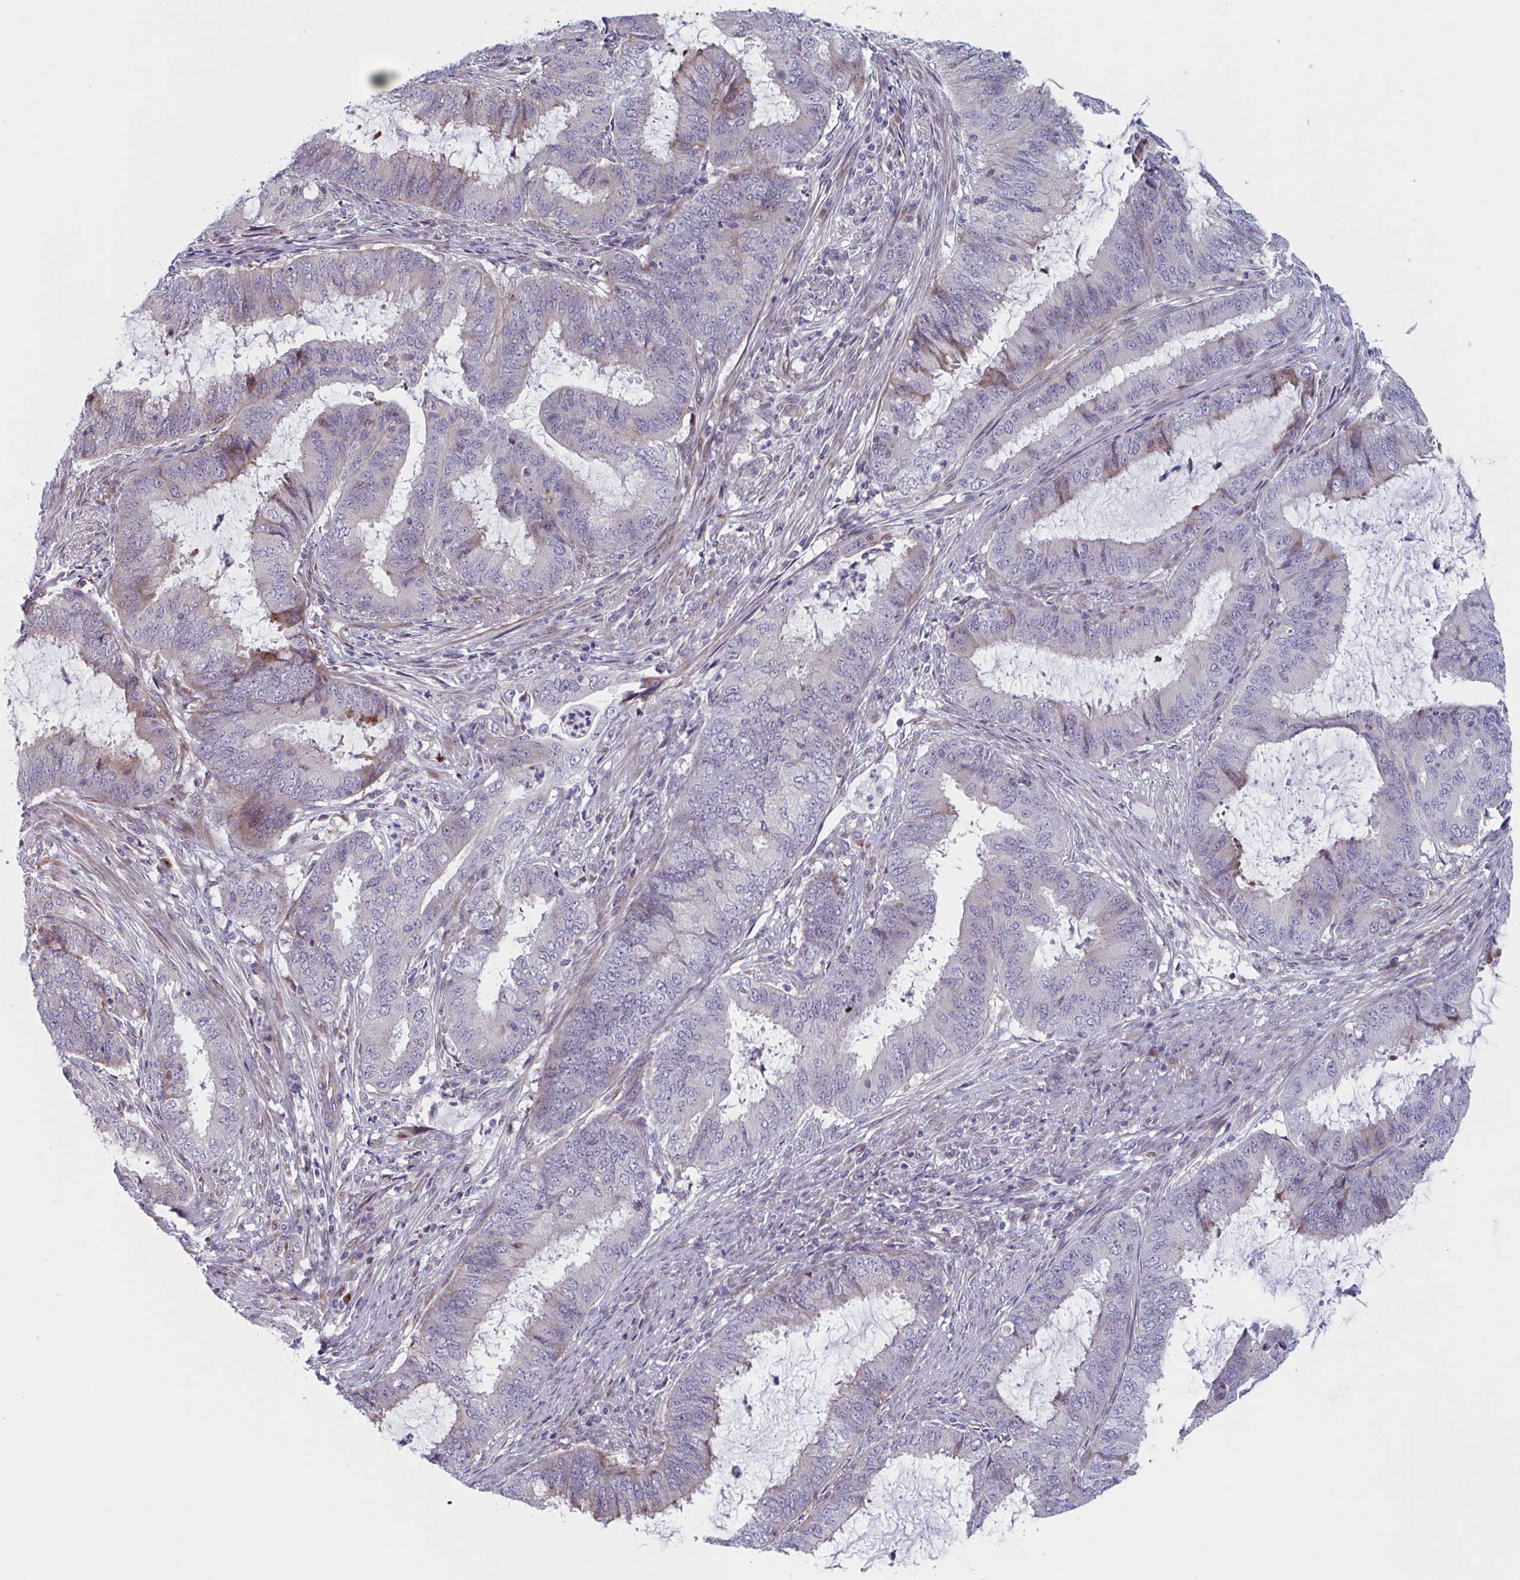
{"staining": {"intensity": "weak", "quantity": "<25%", "location": "cytoplasmic/membranous"}, "tissue": "endometrial cancer", "cell_type": "Tumor cells", "image_type": "cancer", "snomed": [{"axis": "morphology", "description": "Adenocarcinoma, NOS"}, {"axis": "topography", "description": "Endometrium"}], "caption": "An image of endometrial cancer stained for a protein demonstrates no brown staining in tumor cells.", "gene": "DUXA", "patient": {"sex": "female", "age": 51}}